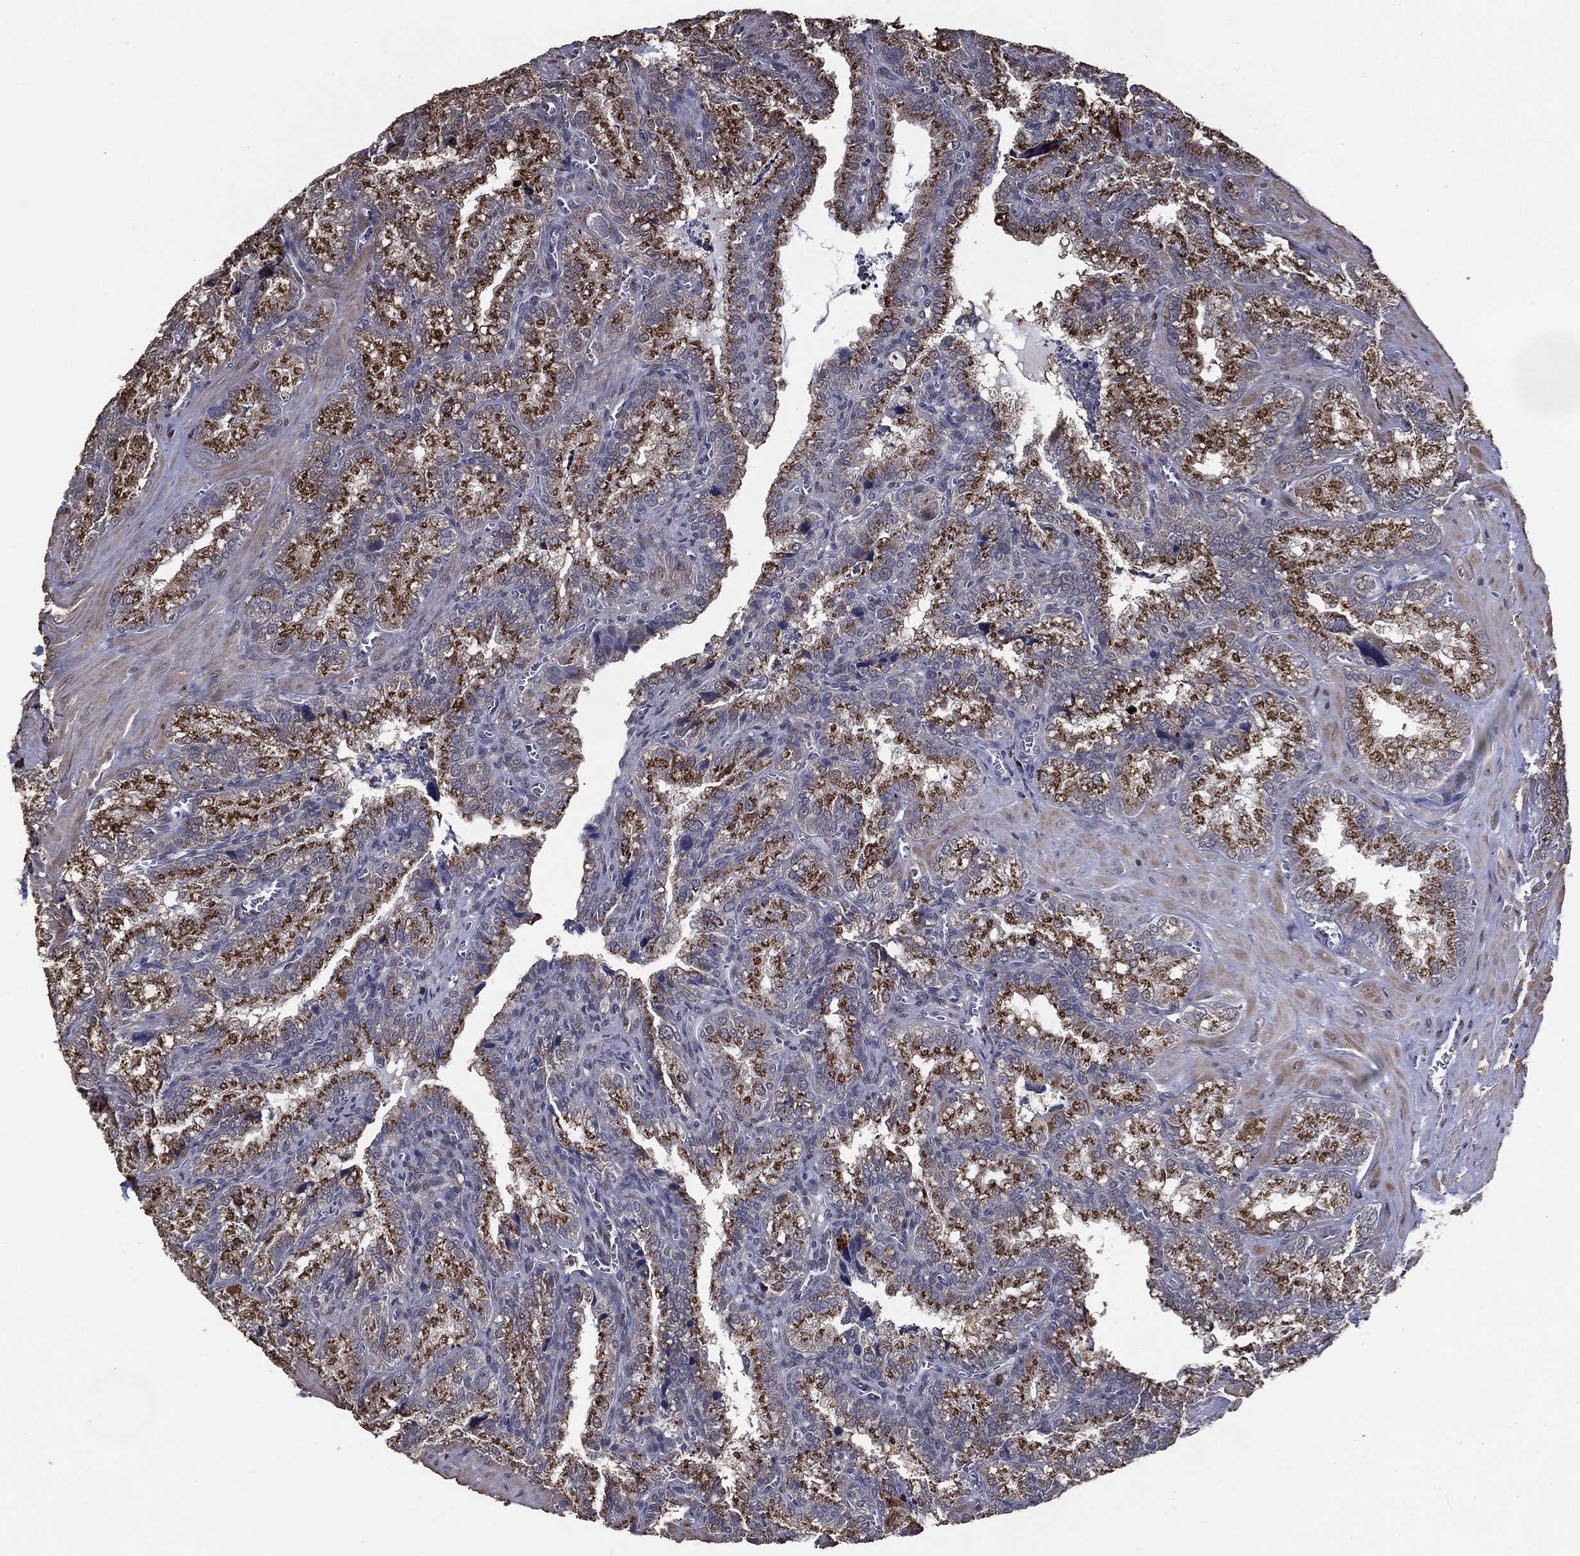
{"staining": {"intensity": "strong", "quantity": ">75%", "location": "cytoplasmic/membranous"}, "tissue": "seminal vesicle", "cell_type": "Glandular cells", "image_type": "normal", "snomed": [{"axis": "morphology", "description": "Normal tissue, NOS"}, {"axis": "topography", "description": "Seminal veicle"}], "caption": "Immunohistochemistry (IHC) staining of benign seminal vesicle, which shows high levels of strong cytoplasmic/membranous positivity in approximately >75% of glandular cells indicating strong cytoplasmic/membranous protein positivity. The staining was performed using DAB (brown) for protein detection and nuclei were counterstained in hematoxylin (blue).", "gene": "GPR183", "patient": {"sex": "male", "age": 57}}